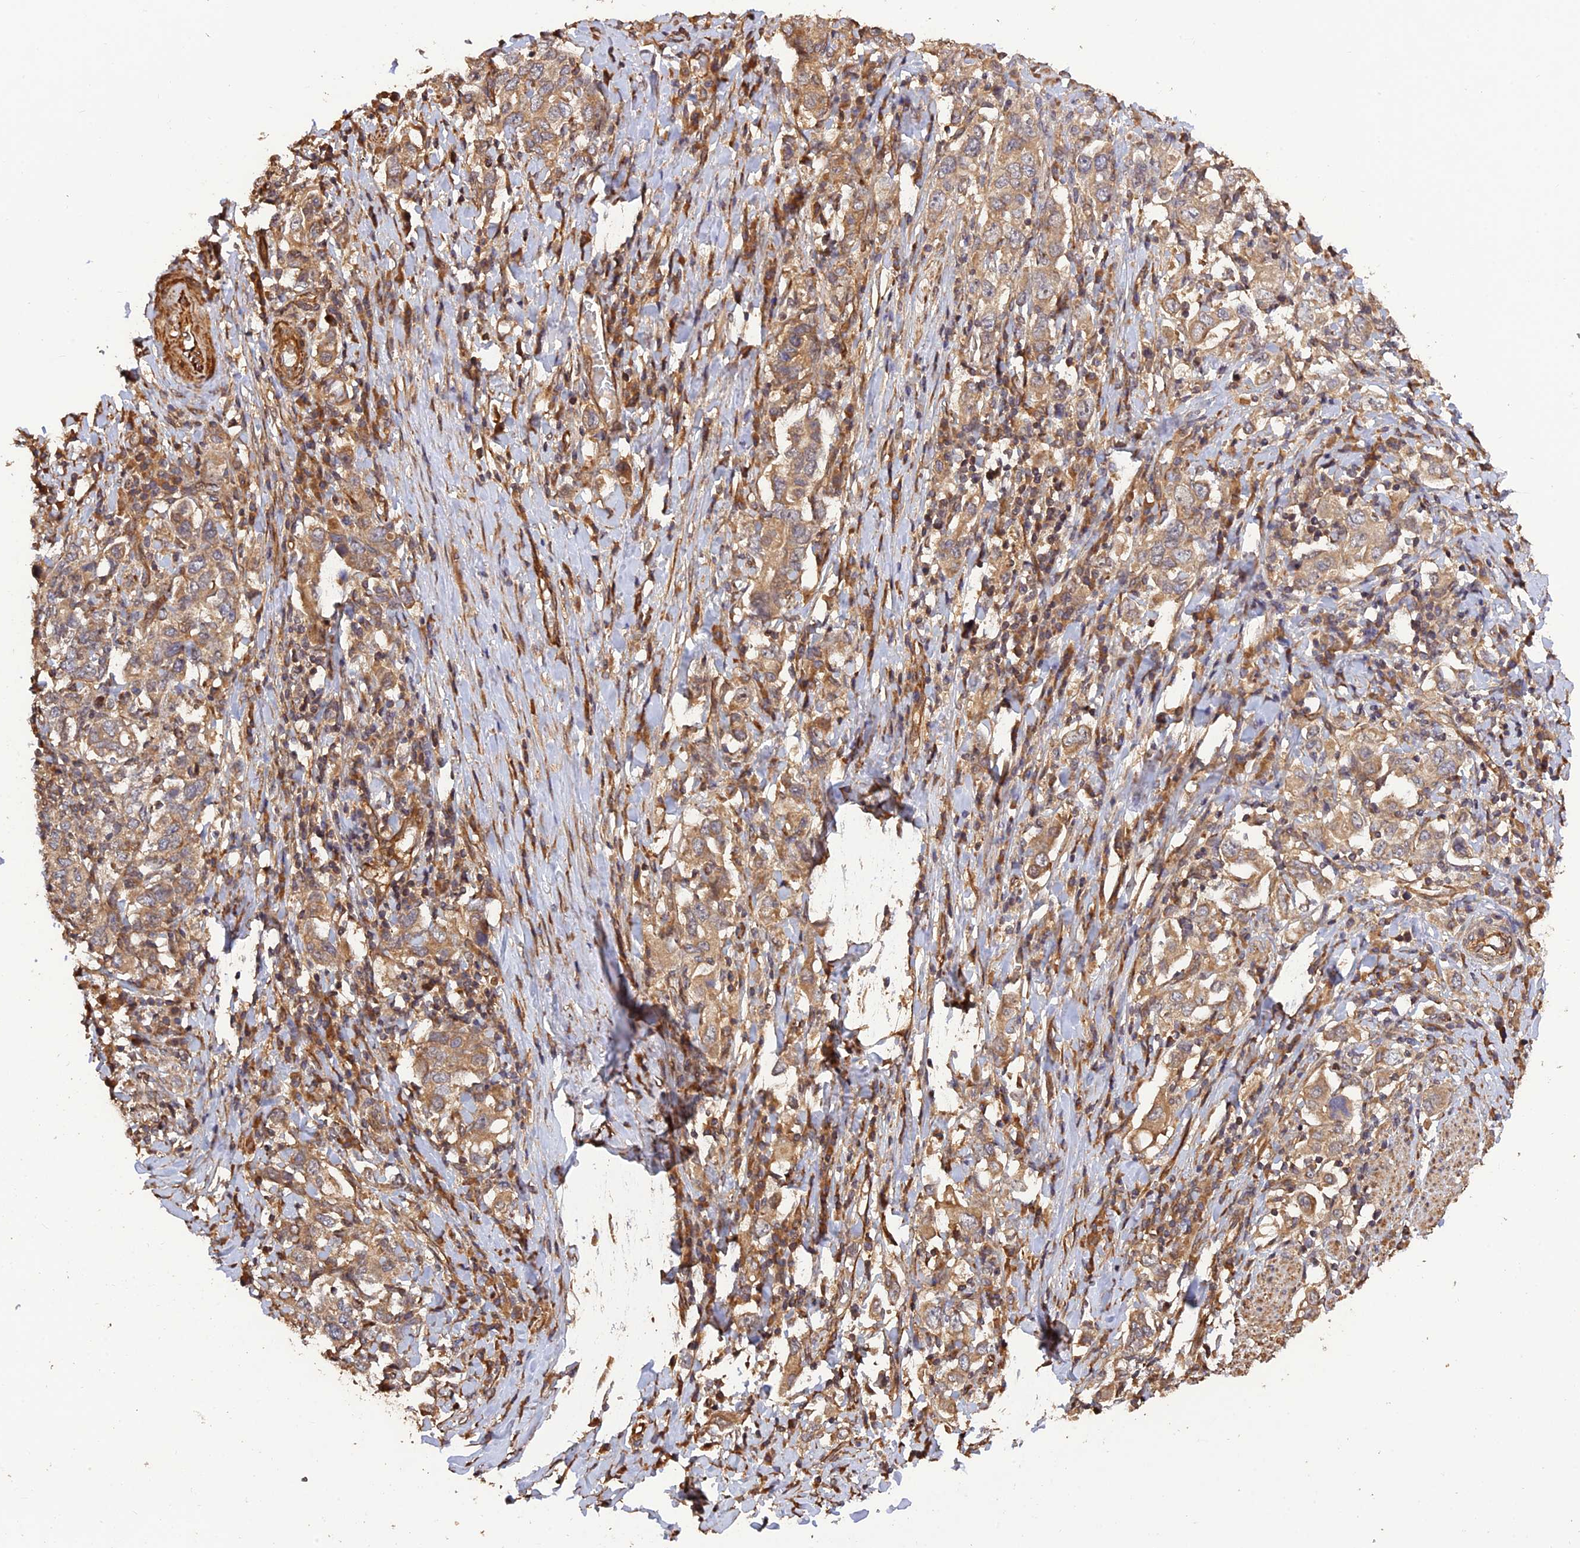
{"staining": {"intensity": "moderate", "quantity": ">75%", "location": "cytoplasmic/membranous"}, "tissue": "stomach cancer", "cell_type": "Tumor cells", "image_type": "cancer", "snomed": [{"axis": "morphology", "description": "Adenocarcinoma, NOS"}, {"axis": "topography", "description": "Stomach, upper"}, {"axis": "topography", "description": "Stomach"}], "caption": "Protein staining displays moderate cytoplasmic/membranous expression in approximately >75% of tumor cells in stomach cancer. (IHC, brightfield microscopy, high magnification).", "gene": "CREBL2", "patient": {"sex": "male", "age": 62}}